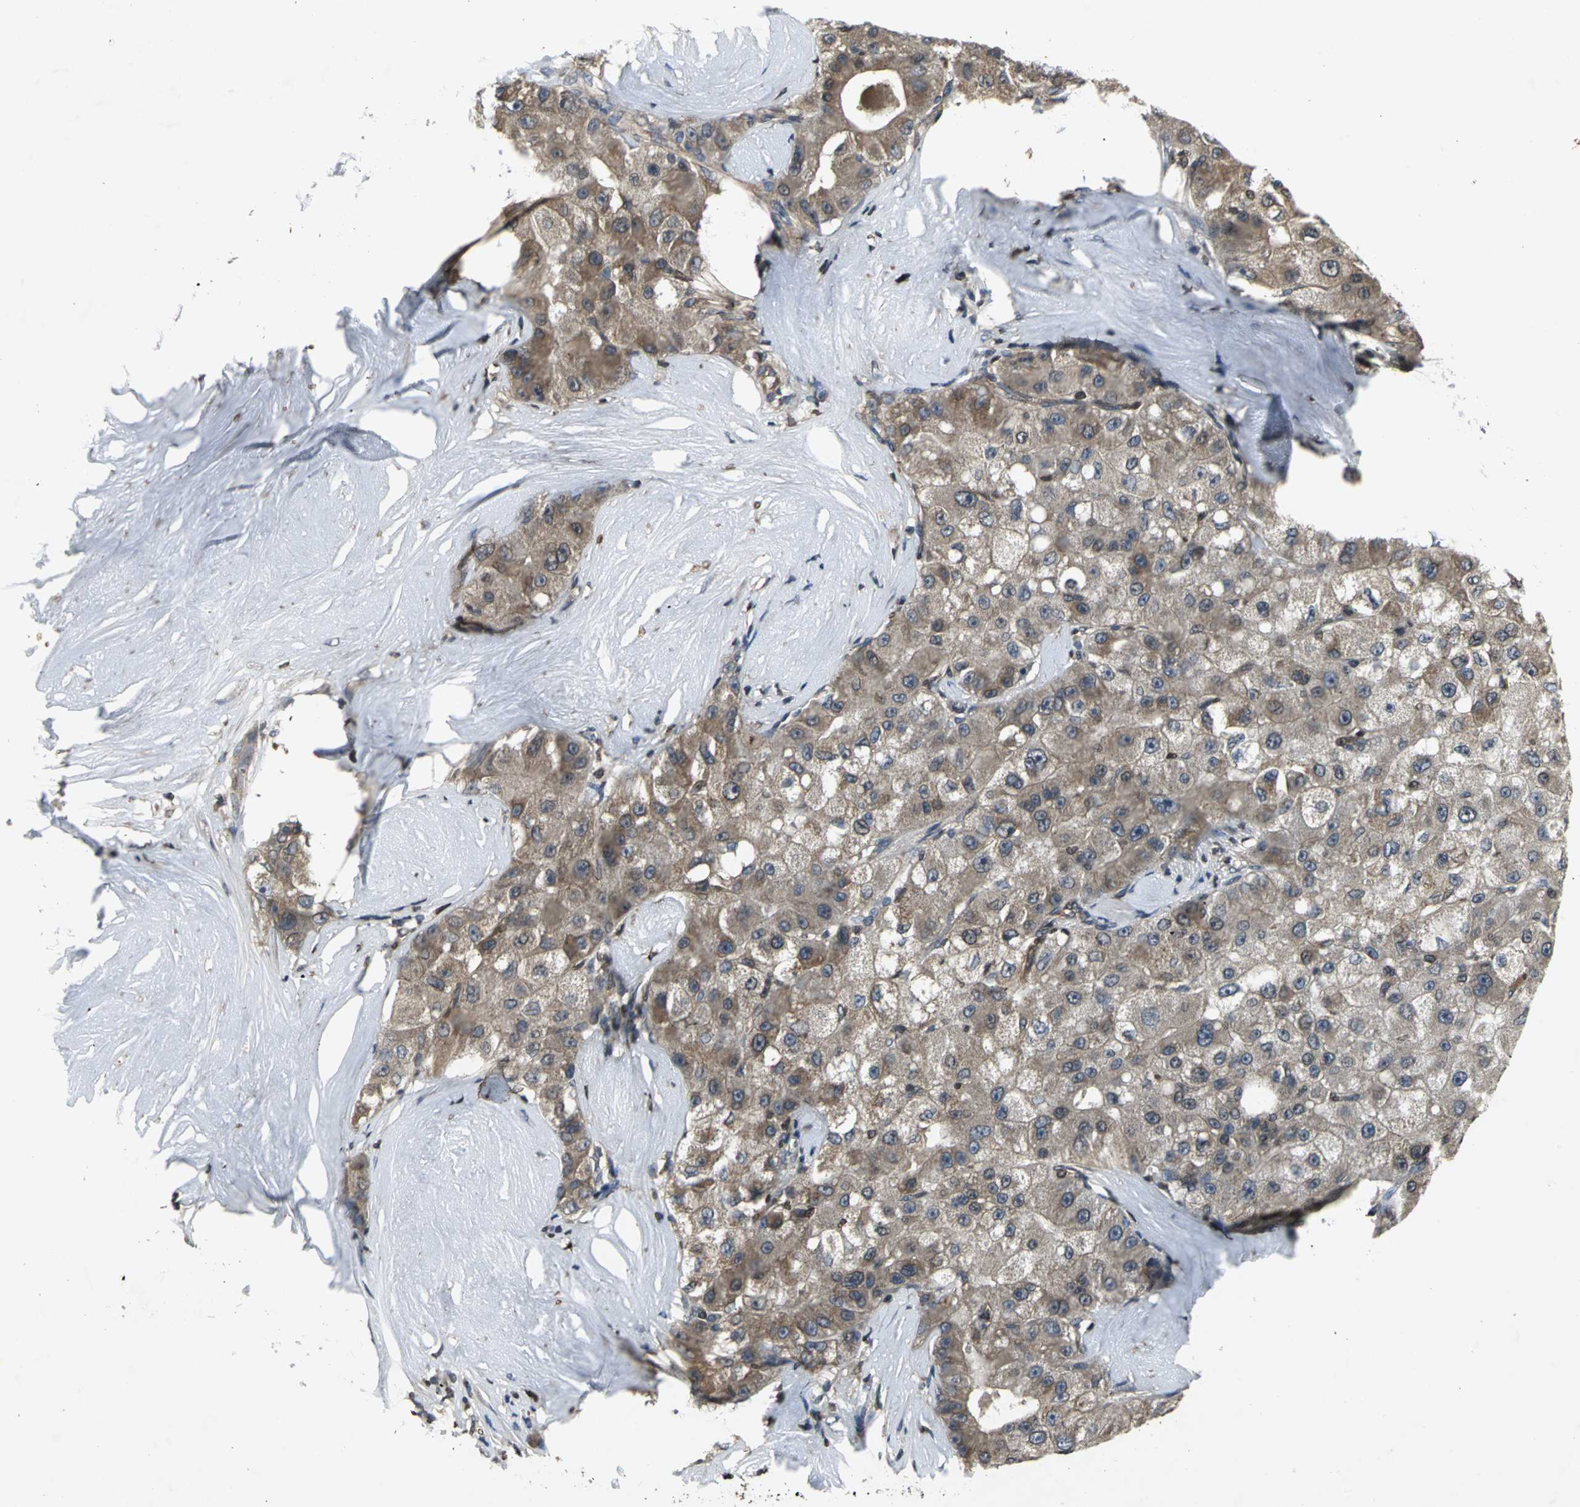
{"staining": {"intensity": "moderate", "quantity": ">75%", "location": "cytoplasmic/membranous"}, "tissue": "liver cancer", "cell_type": "Tumor cells", "image_type": "cancer", "snomed": [{"axis": "morphology", "description": "Carcinoma, Hepatocellular, NOS"}, {"axis": "topography", "description": "Liver"}], "caption": "Immunohistochemical staining of liver hepatocellular carcinoma reveals medium levels of moderate cytoplasmic/membranous expression in about >75% of tumor cells.", "gene": "AHR", "patient": {"sex": "male", "age": 80}}